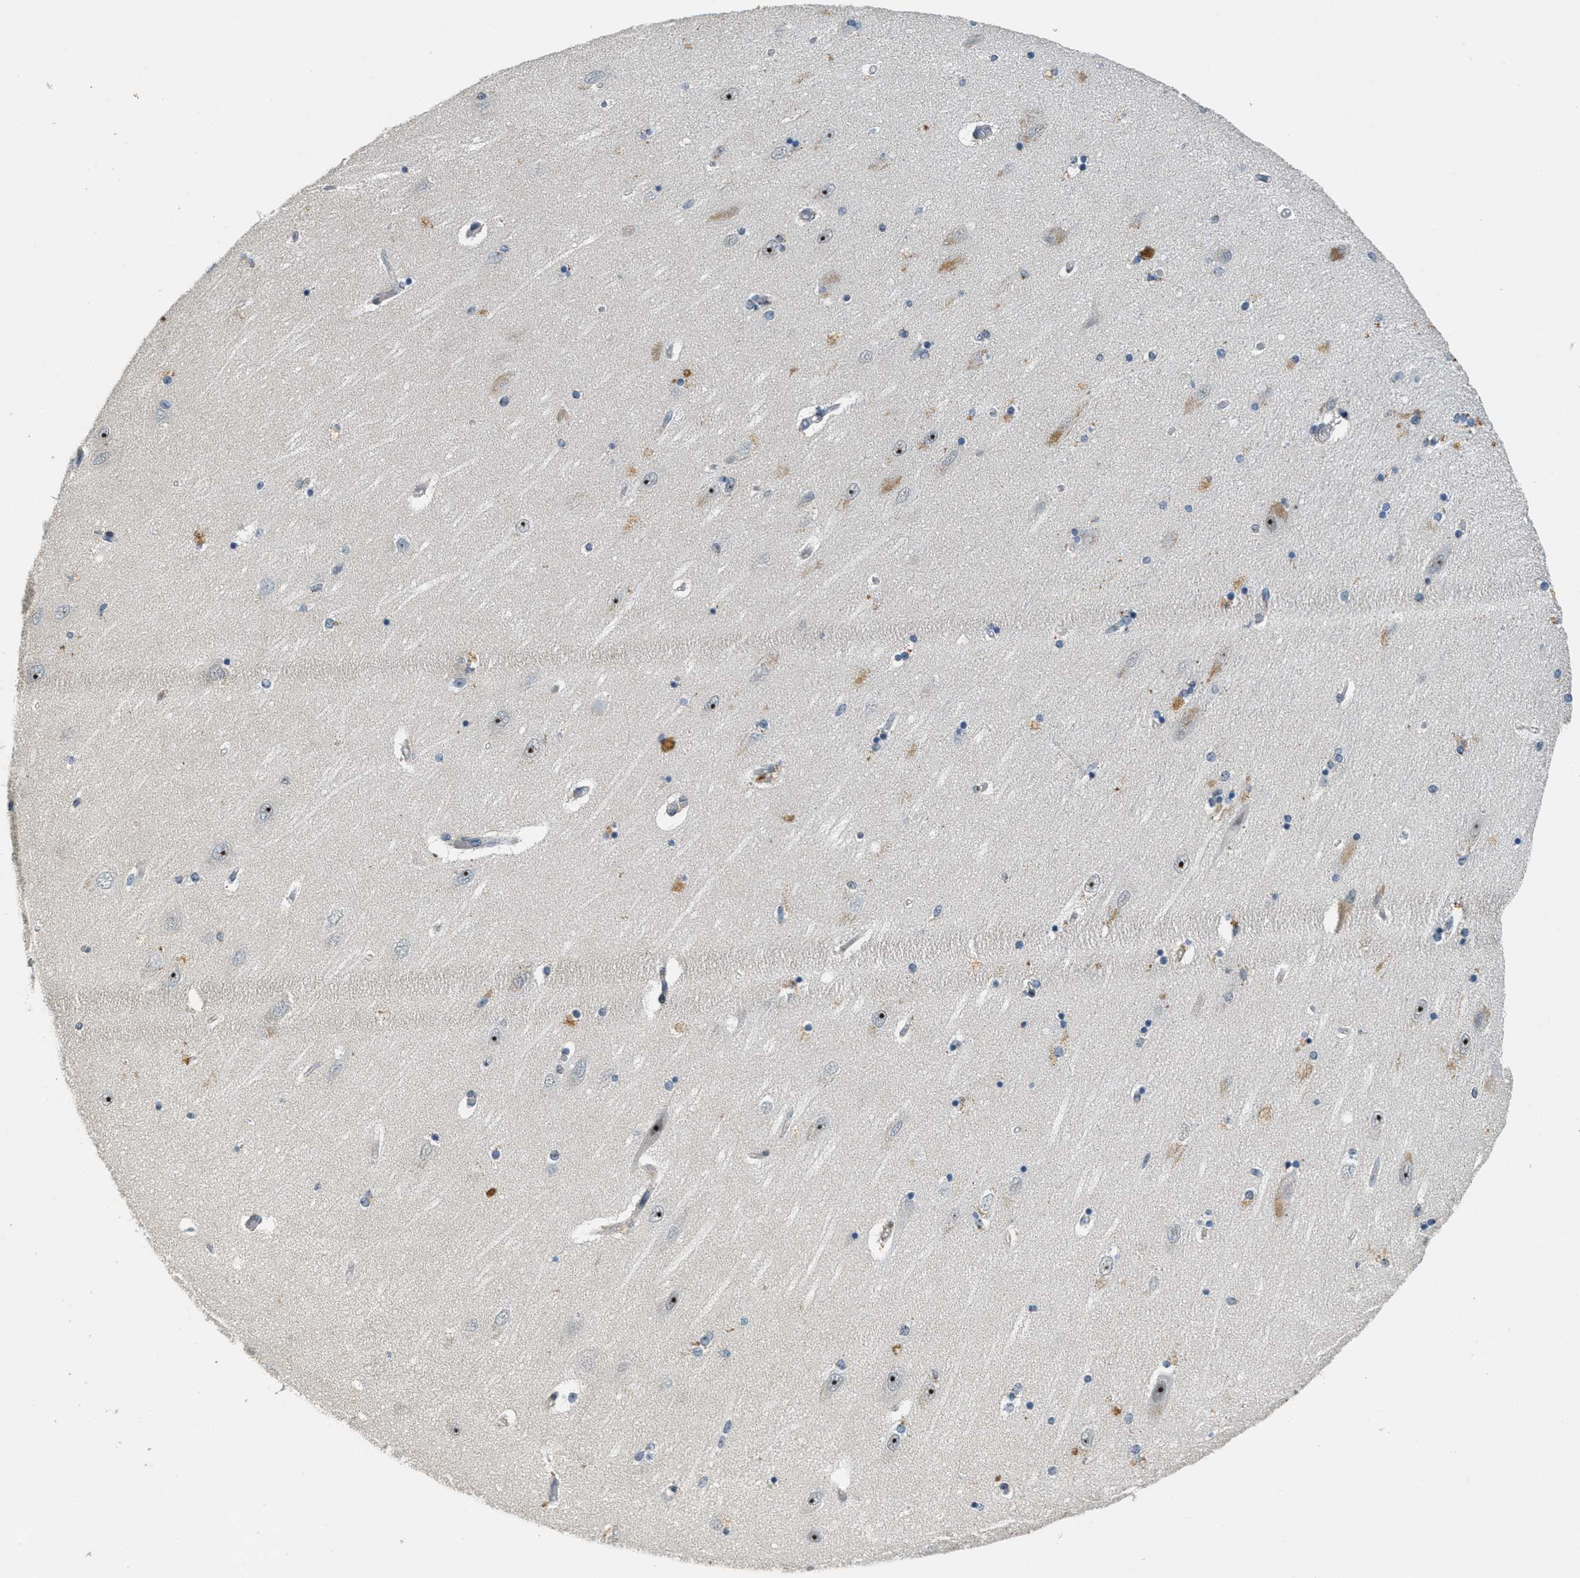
{"staining": {"intensity": "negative", "quantity": "none", "location": "none"}, "tissue": "hippocampus", "cell_type": "Glial cells", "image_type": "normal", "snomed": [{"axis": "morphology", "description": "Normal tissue, NOS"}, {"axis": "topography", "description": "Hippocampus"}], "caption": "The image shows no significant staining in glial cells of hippocampus. (DAB IHC, high magnification).", "gene": "DDX47", "patient": {"sex": "female", "age": 54}}